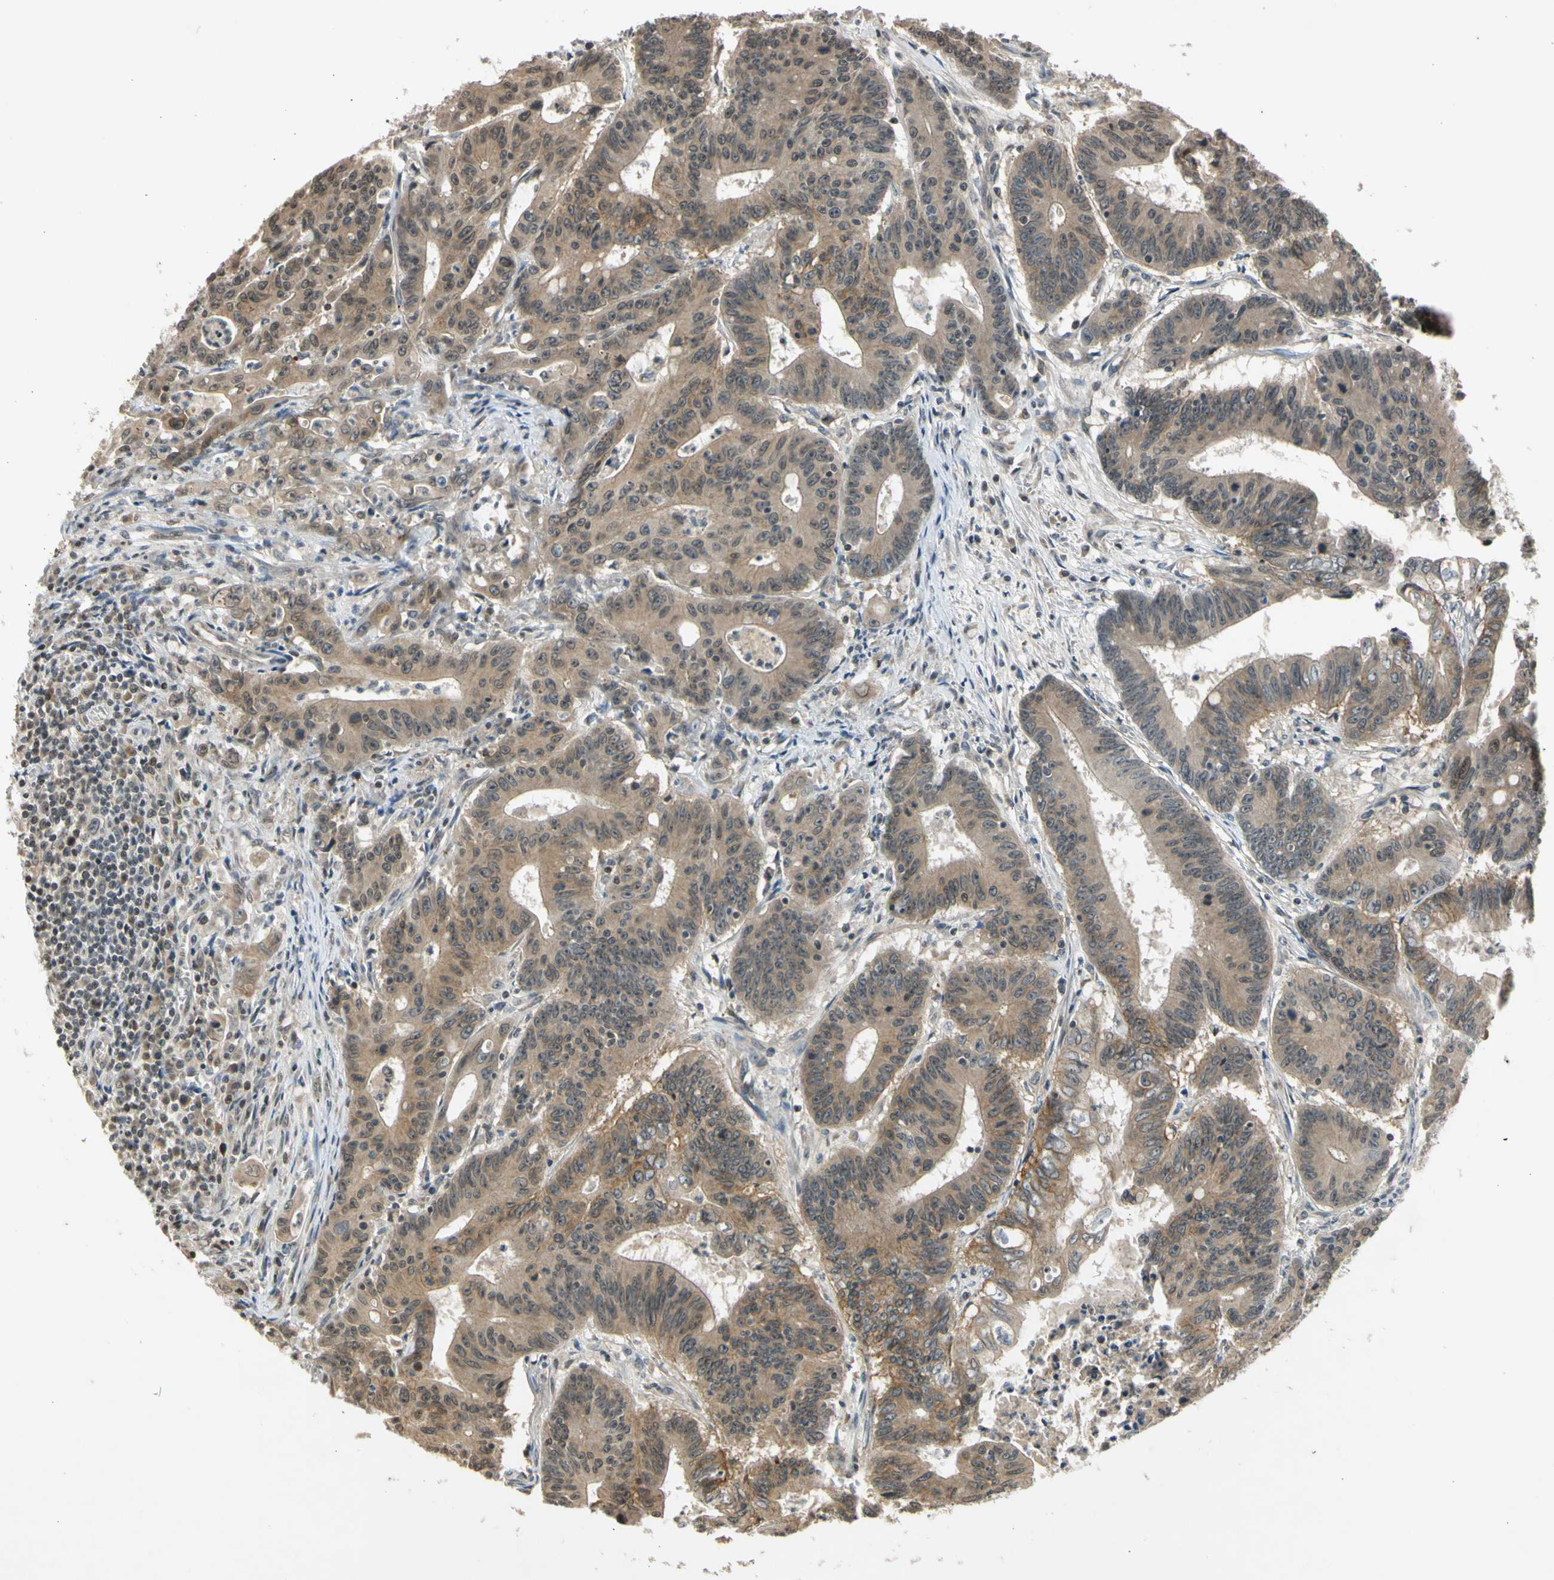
{"staining": {"intensity": "moderate", "quantity": ">75%", "location": "cytoplasmic/membranous"}, "tissue": "colorectal cancer", "cell_type": "Tumor cells", "image_type": "cancer", "snomed": [{"axis": "morphology", "description": "Adenocarcinoma, NOS"}, {"axis": "topography", "description": "Colon"}], "caption": "Protein expression analysis of colorectal cancer (adenocarcinoma) demonstrates moderate cytoplasmic/membranous expression in about >75% of tumor cells.", "gene": "EFNB2", "patient": {"sex": "male", "age": 45}}